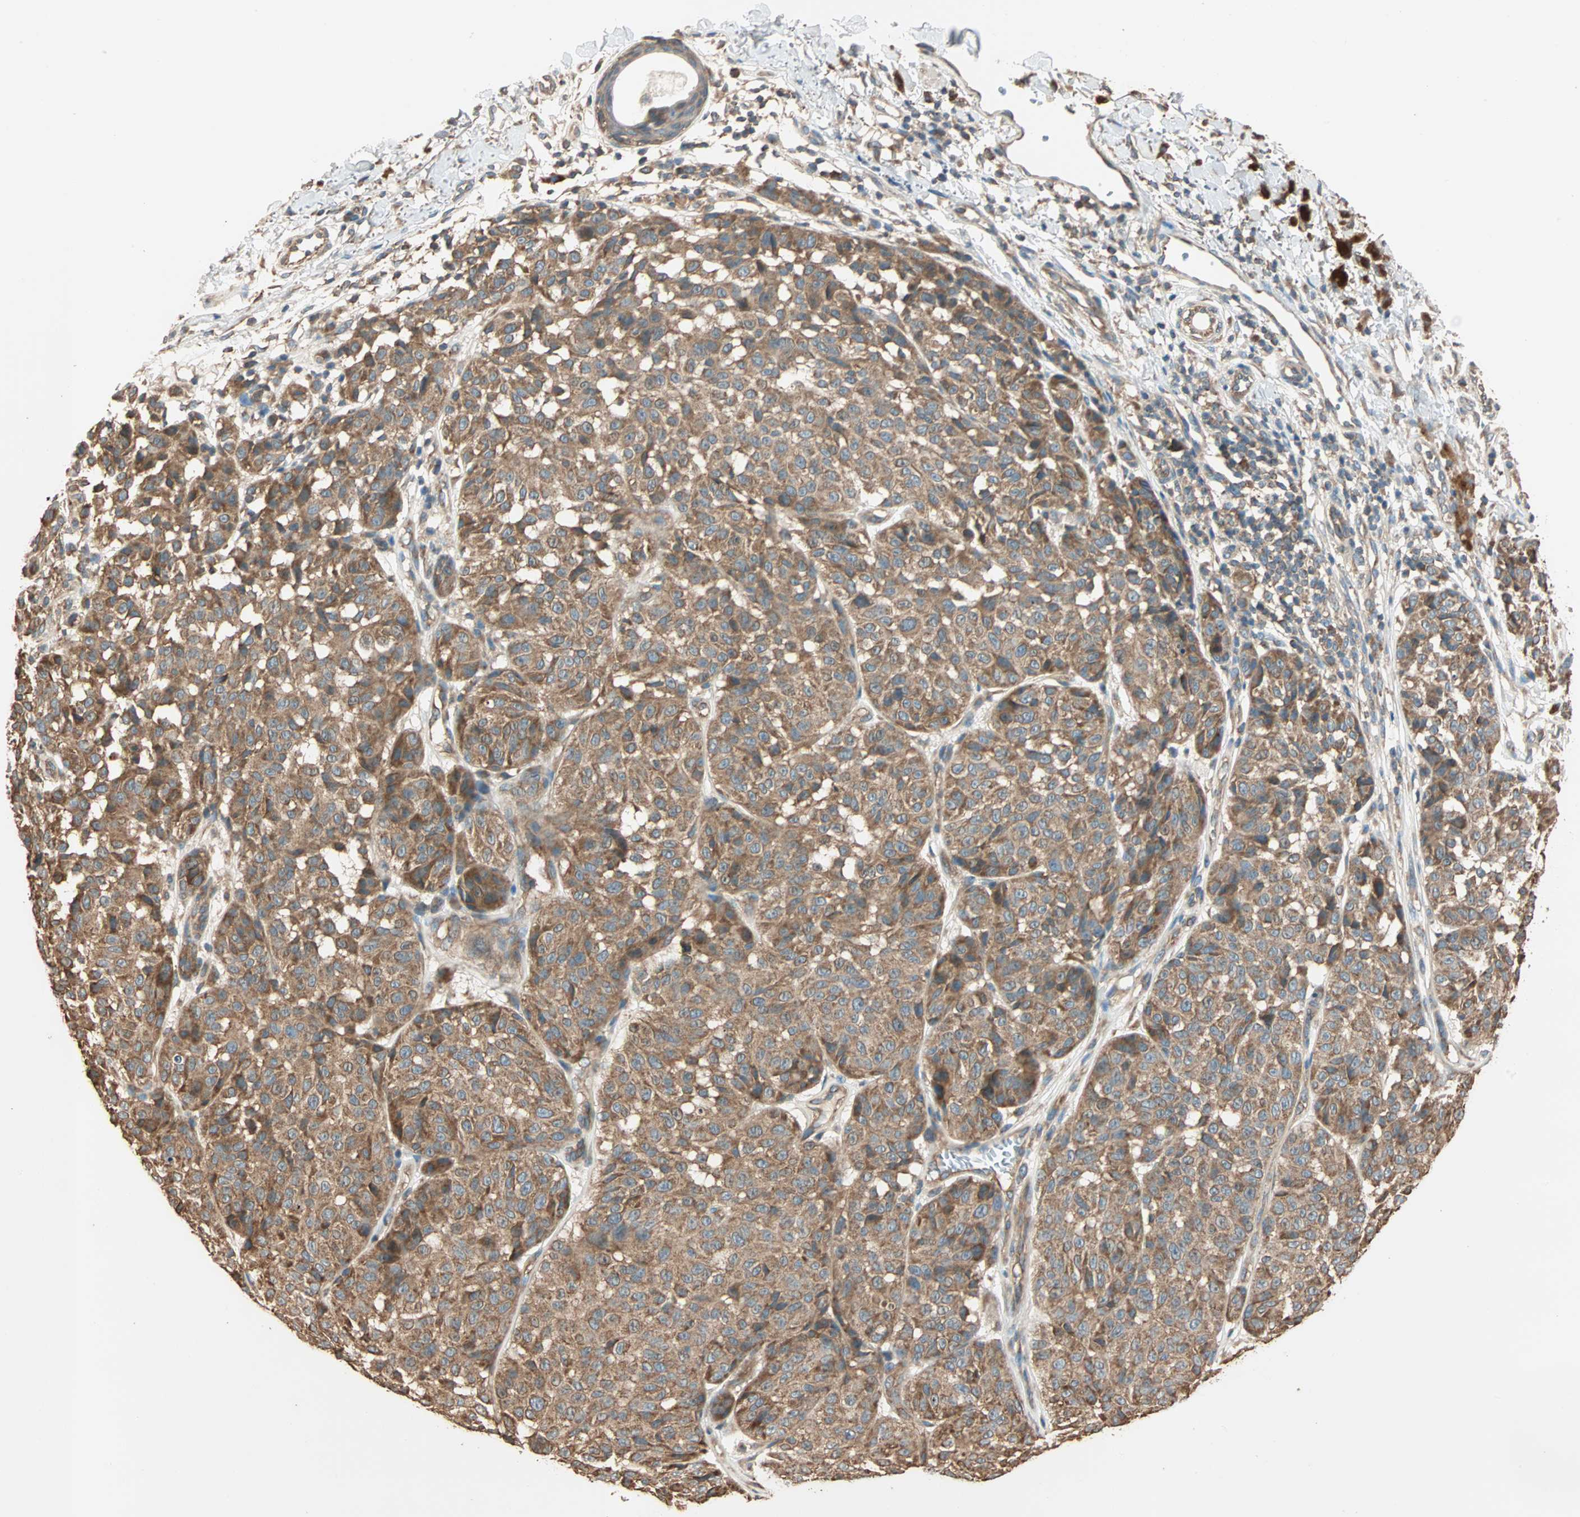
{"staining": {"intensity": "moderate", "quantity": ">75%", "location": "cytoplasmic/membranous"}, "tissue": "melanoma", "cell_type": "Tumor cells", "image_type": "cancer", "snomed": [{"axis": "morphology", "description": "Malignant melanoma, NOS"}, {"axis": "topography", "description": "Skin"}], "caption": "The immunohistochemical stain shows moderate cytoplasmic/membranous positivity in tumor cells of melanoma tissue. The protein of interest is stained brown, and the nuclei are stained in blue (DAB IHC with brightfield microscopy, high magnification).", "gene": "EIF4G2", "patient": {"sex": "female", "age": 46}}